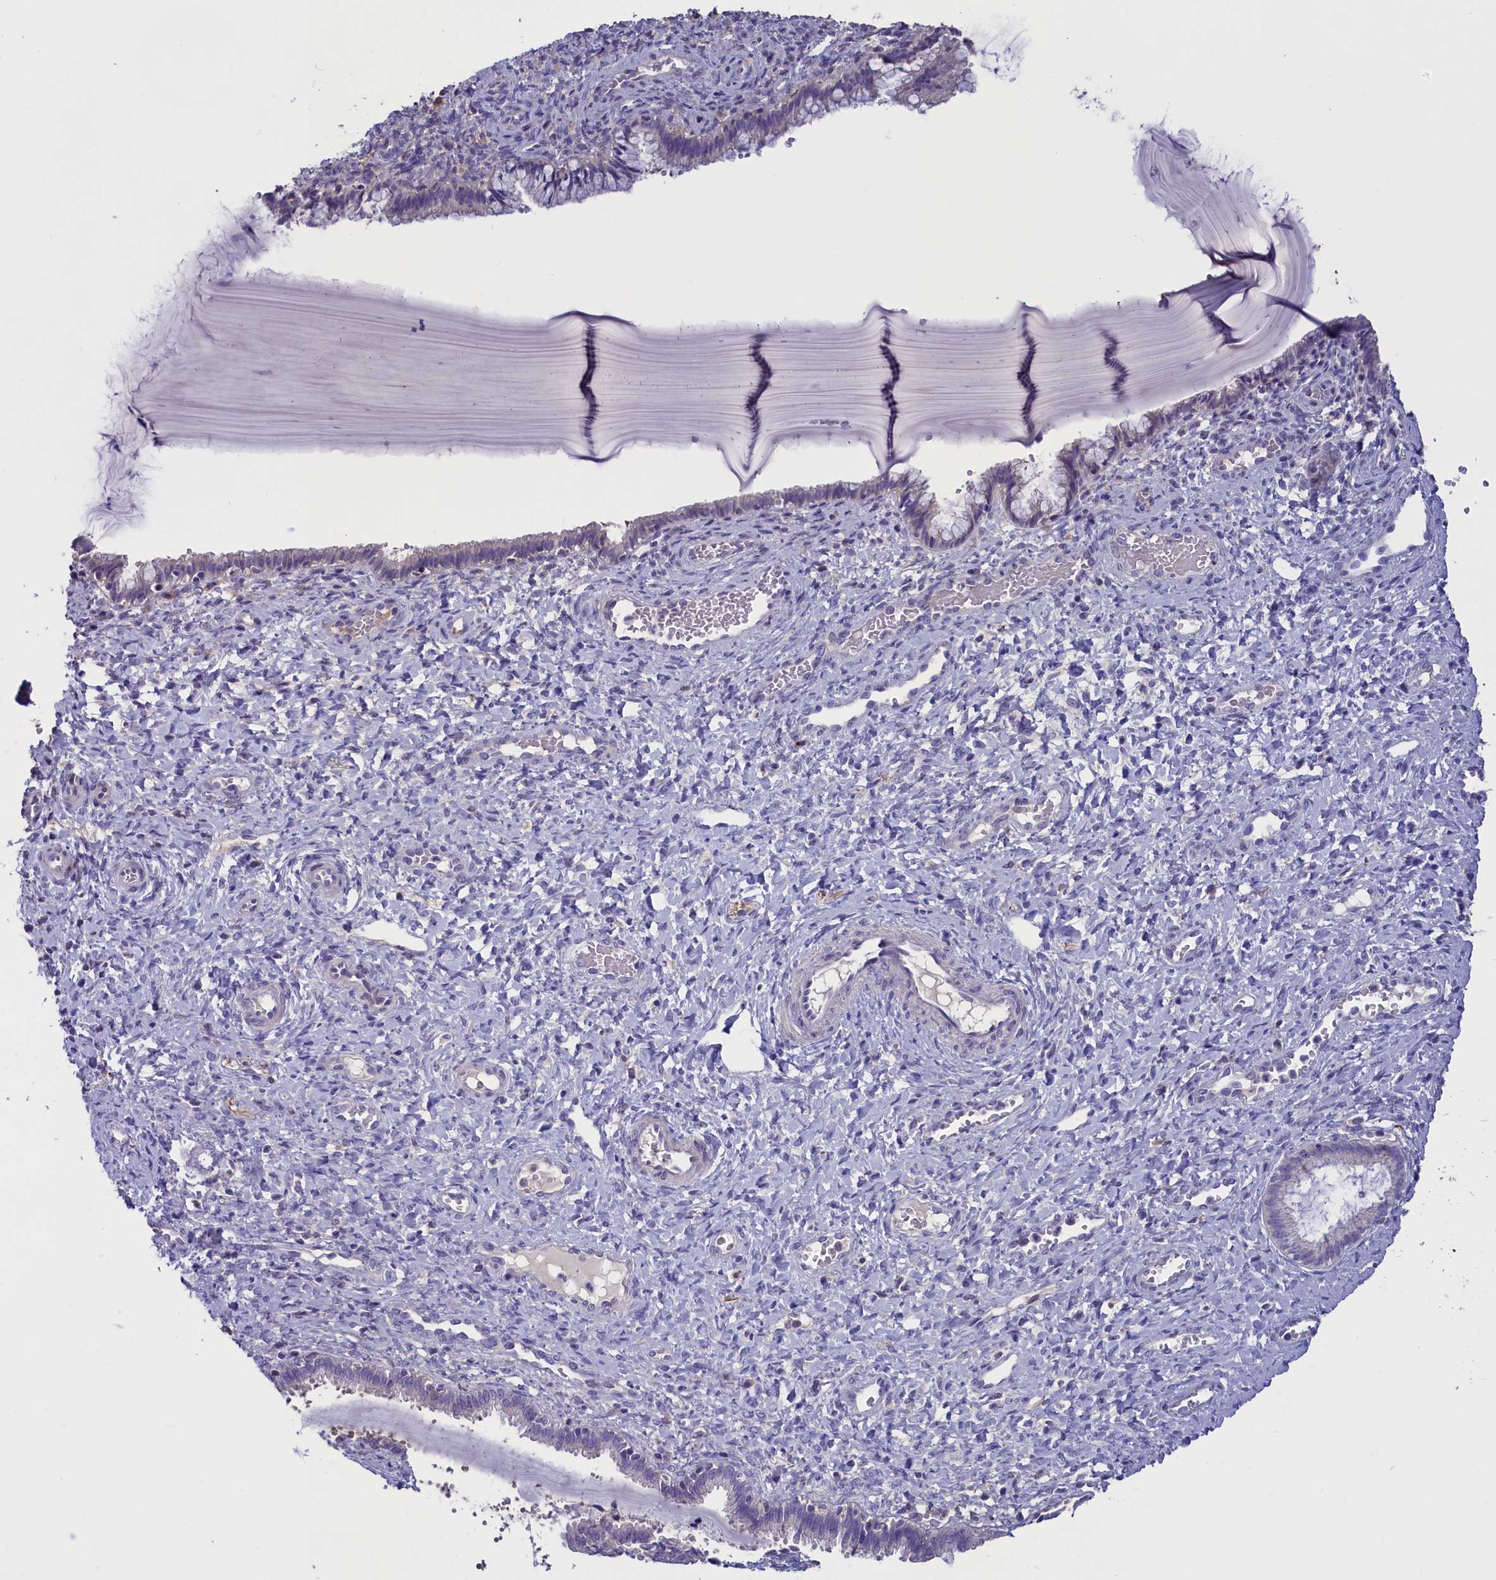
{"staining": {"intensity": "negative", "quantity": "none", "location": "none"}, "tissue": "cervix", "cell_type": "Glandular cells", "image_type": "normal", "snomed": [{"axis": "morphology", "description": "Normal tissue, NOS"}, {"axis": "morphology", "description": "Adenocarcinoma, NOS"}, {"axis": "topography", "description": "Cervix"}], "caption": "The IHC micrograph has no significant staining in glandular cells of cervix.", "gene": "ENPP6", "patient": {"sex": "female", "age": 29}}